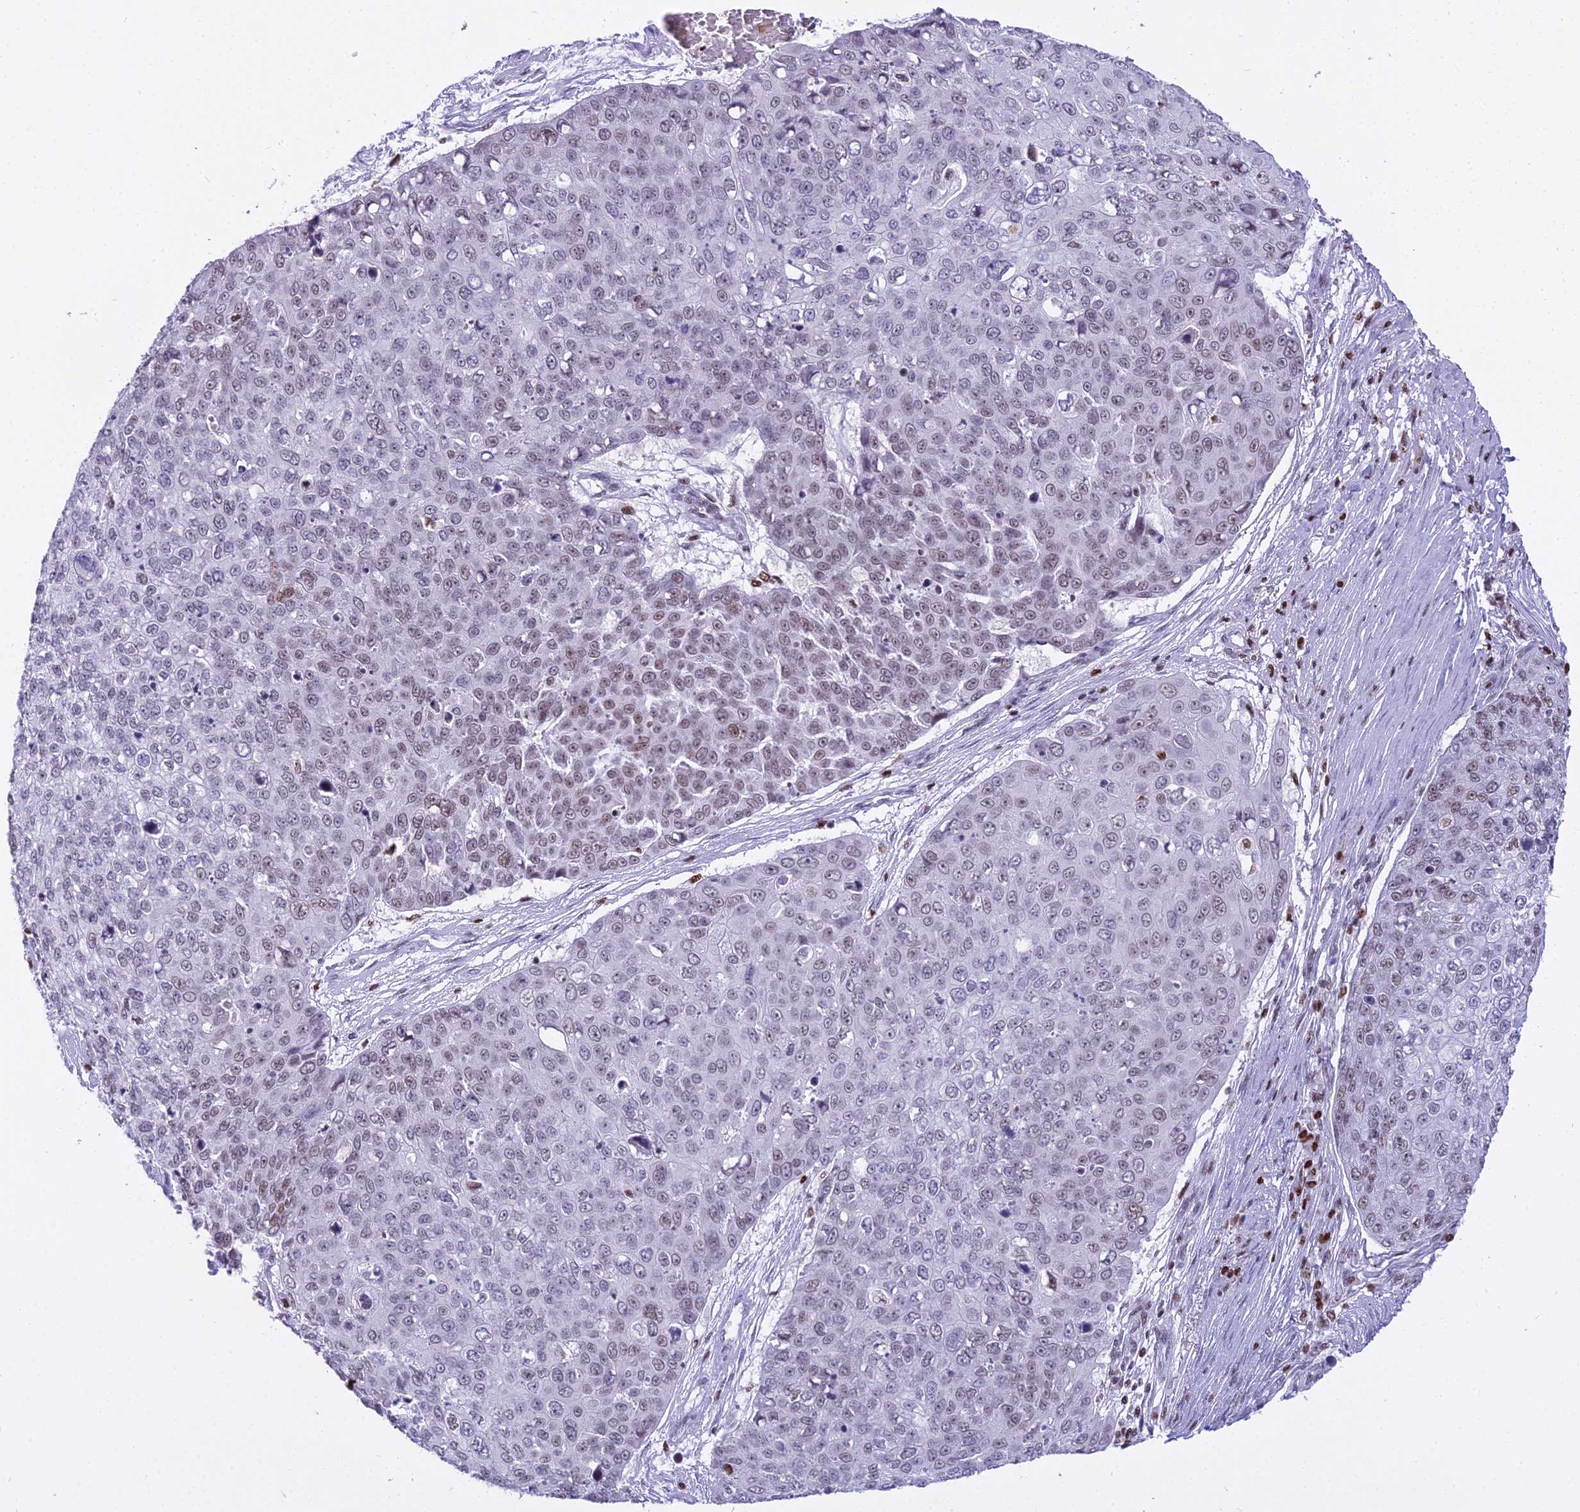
{"staining": {"intensity": "weak", "quantity": "<25%", "location": "nuclear"}, "tissue": "skin cancer", "cell_type": "Tumor cells", "image_type": "cancer", "snomed": [{"axis": "morphology", "description": "Squamous cell carcinoma, NOS"}, {"axis": "topography", "description": "Skin"}], "caption": "Tumor cells are negative for protein expression in human skin cancer (squamous cell carcinoma).", "gene": "PARP1", "patient": {"sex": "male", "age": 71}}